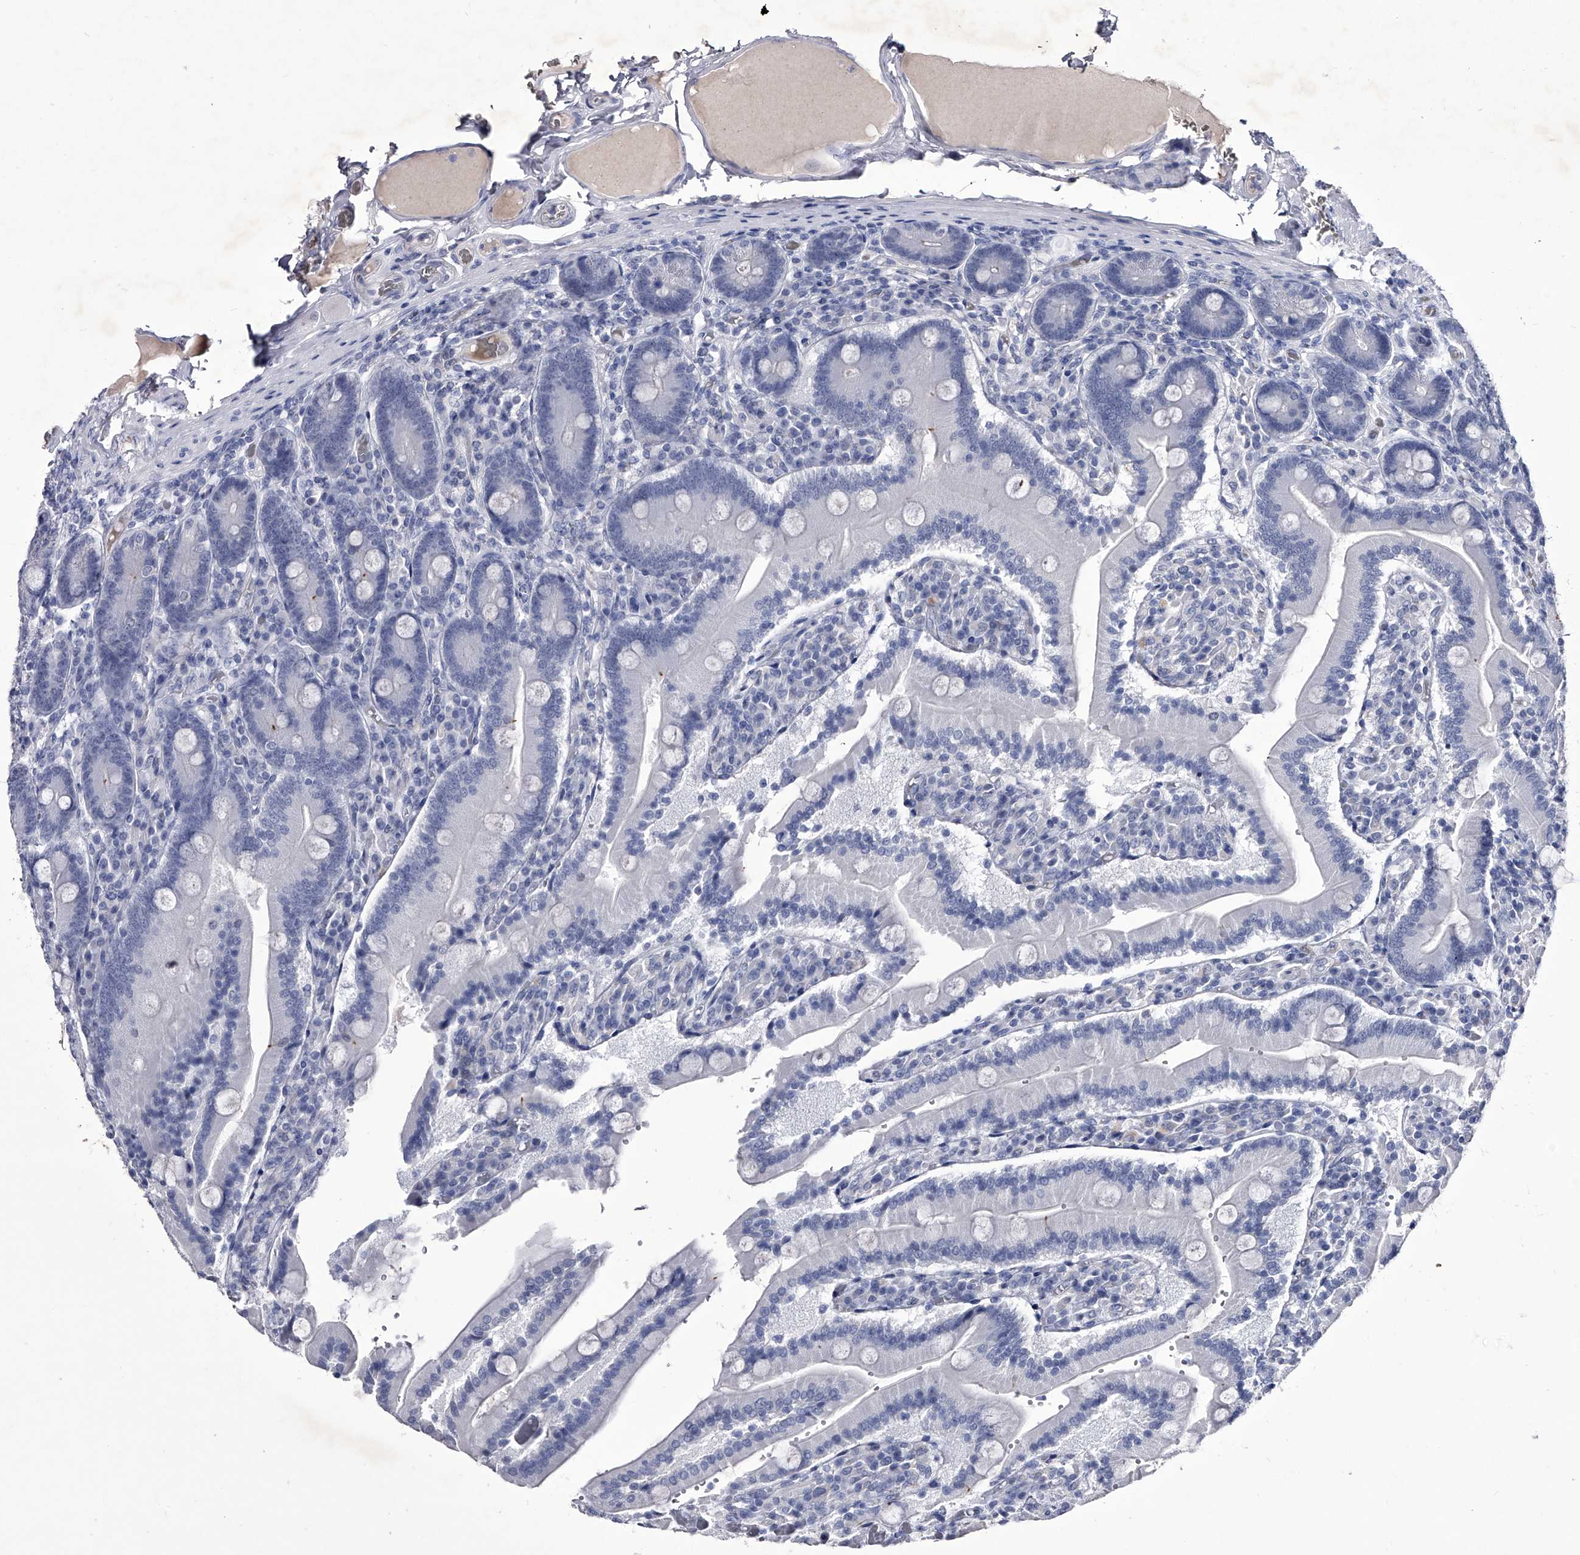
{"staining": {"intensity": "negative", "quantity": "none", "location": "none"}, "tissue": "duodenum", "cell_type": "Glandular cells", "image_type": "normal", "snomed": [{"axis": "morphology", "description": "Normal tissue, NOS"}, {"axis": "topography", "description": "Duodenum"}], "caption": "This is an IHC histopathology image of unremarkable human duodenum. There is no positivity in glandular cells.", "gene": "CRISP2", "patient": {"sex": "female", "age": 62}}